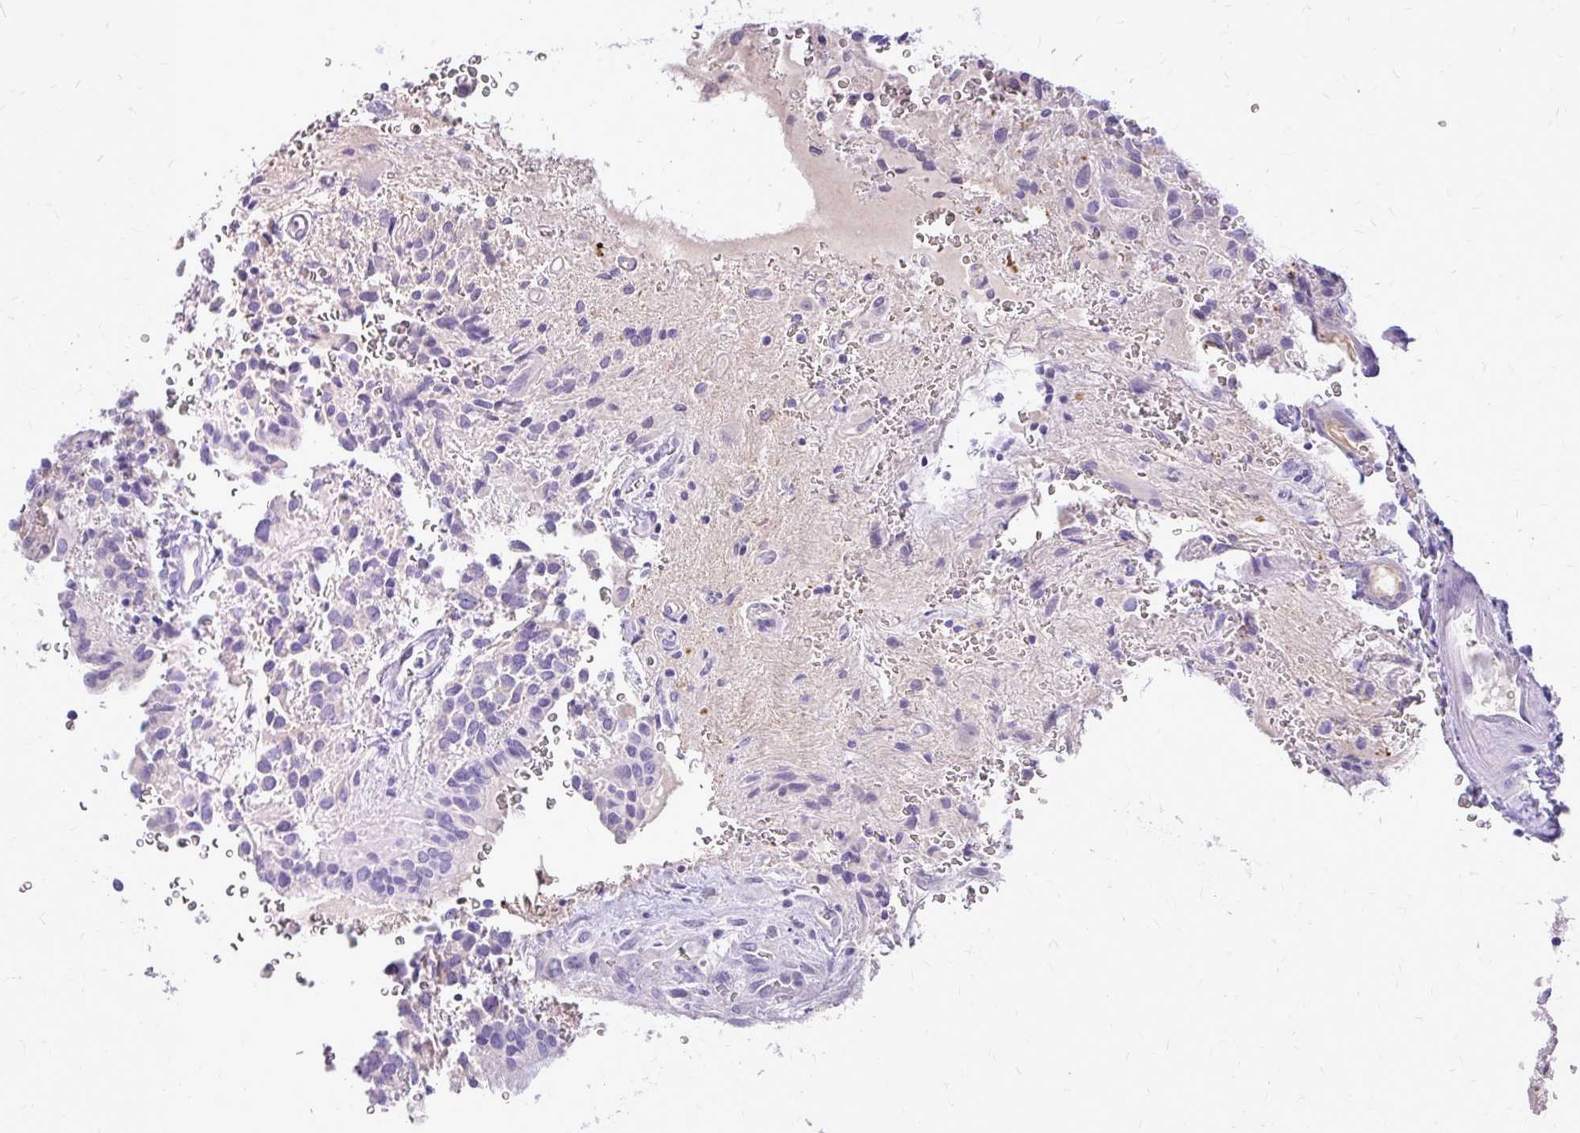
{"staining": {"intensity": "moderate", "quantity": "<25%", "location": "cytoplasmic/membranous"}, "tissue": "glioma", "cell_type": "Tumor cells", "image_type": "cancer", "snomed": [{"axis": "morphology", "description": "Glioma, malignant, Low grade"}, {"axis": "topography", "description": "Brain"}], "caption": "Low-grade glioma (malignant) stained with DAB (3,3'-diaminobenzidine) IHC displays low levels of moderate cytoplasmic/membranous staining in about <25% of tumor cells. (DAB (3,3'-diaminobenzidine) = brown stain, brightfield microscopy at high magnification).", "gene": "MAP1LC3A", "patient": {"sex": "male", "age": 56}}